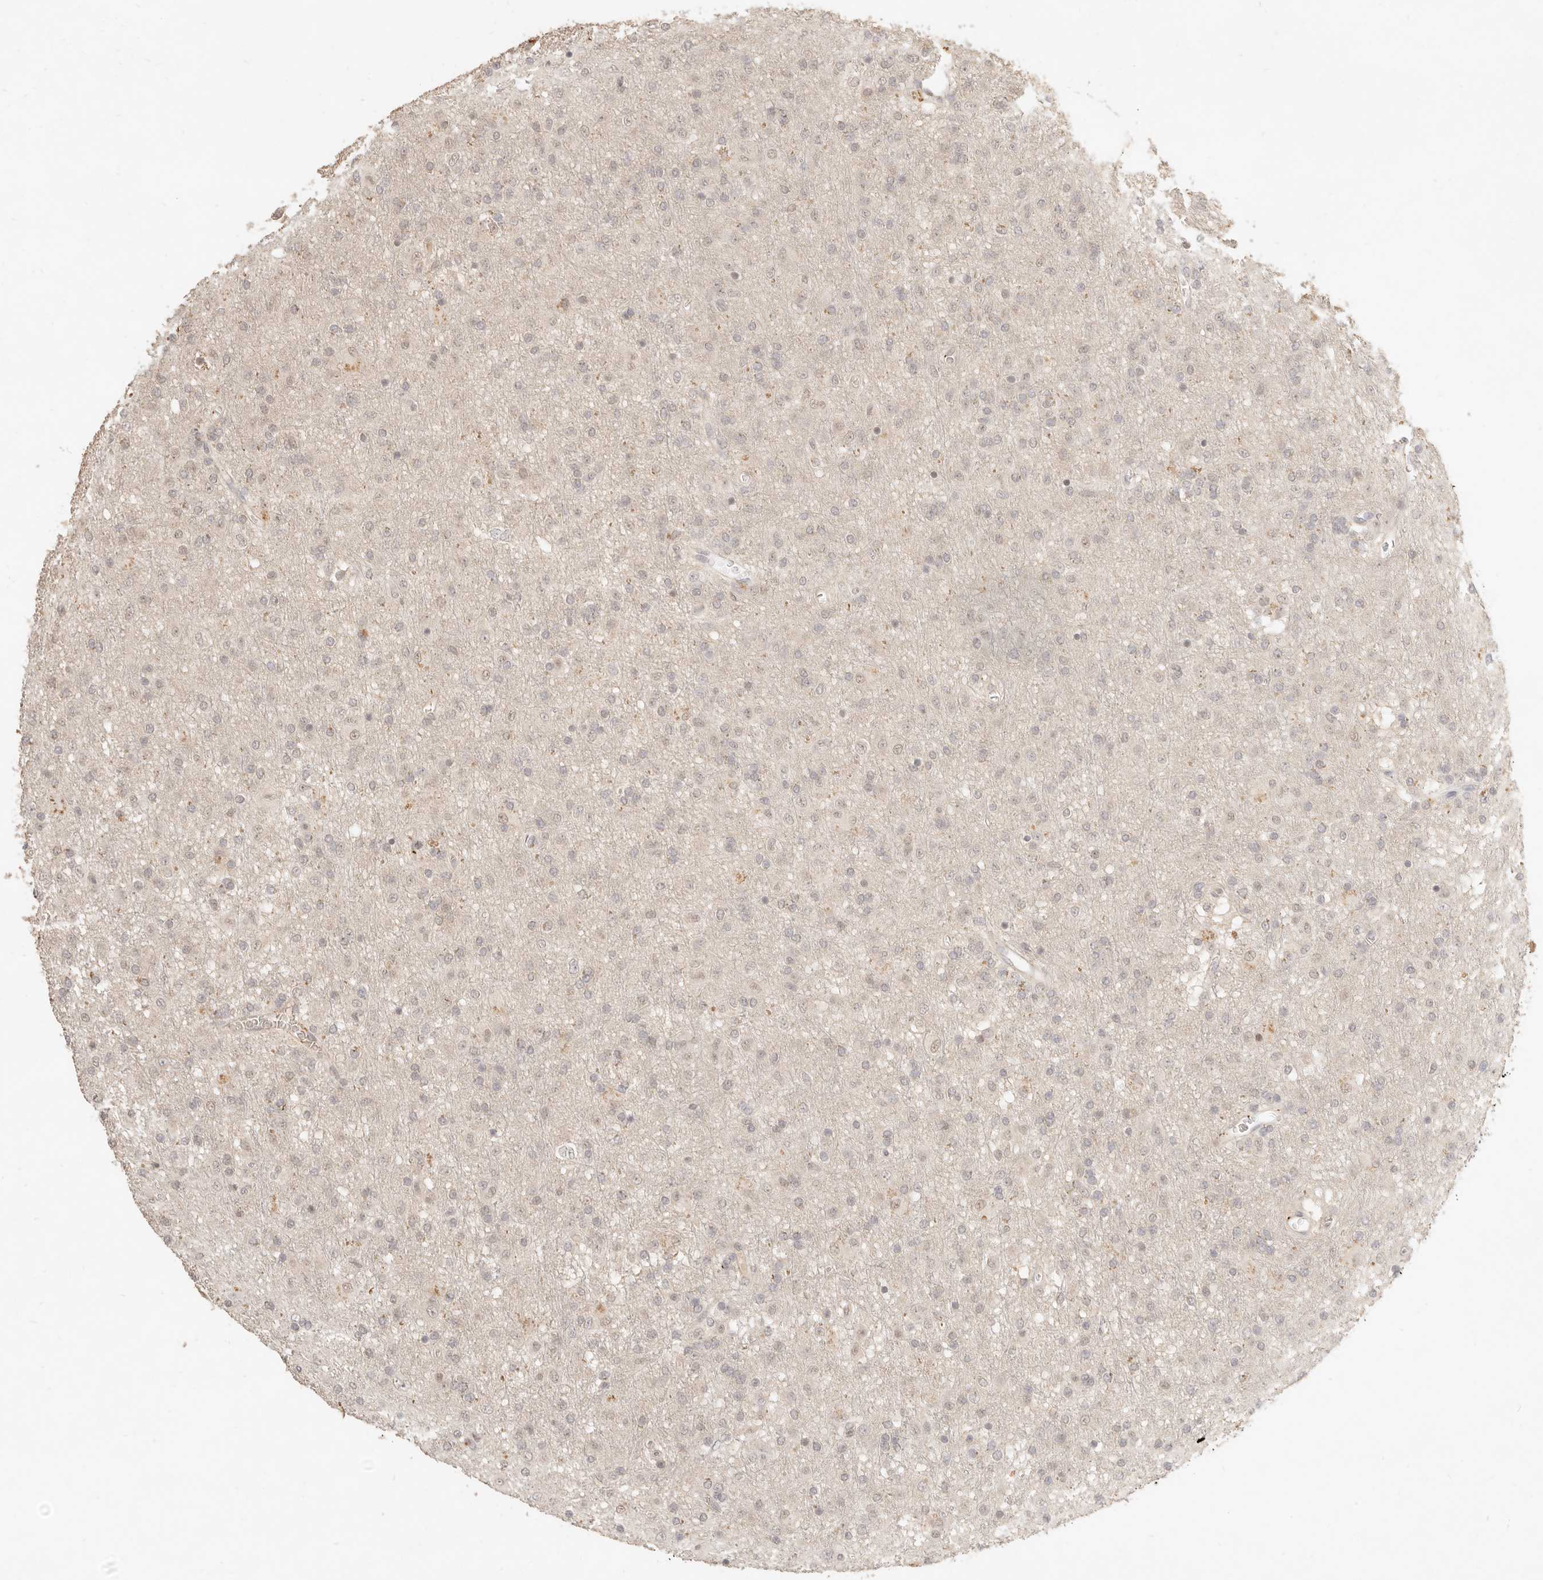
{"staining": {"intensity": "weak", "quantity": ">75%", "location": "nuclear"}, "tissue": "glioma", "cell_type": "Tumor cells", "image_type": "cancer", "snomed": [{"axis": "morphology", "description": "Glioma, malignant, Low grade"}, {"axis": "topography", "description": "Brain"}], "caption": "There is low levels of weak nuclear staining in tumor cells of malignant low-grade glioma, as demonstrated by immunohistochemical staining (brown color).", "gene": "MEP1A", "patient": {"sex": "male", "age": 65}}